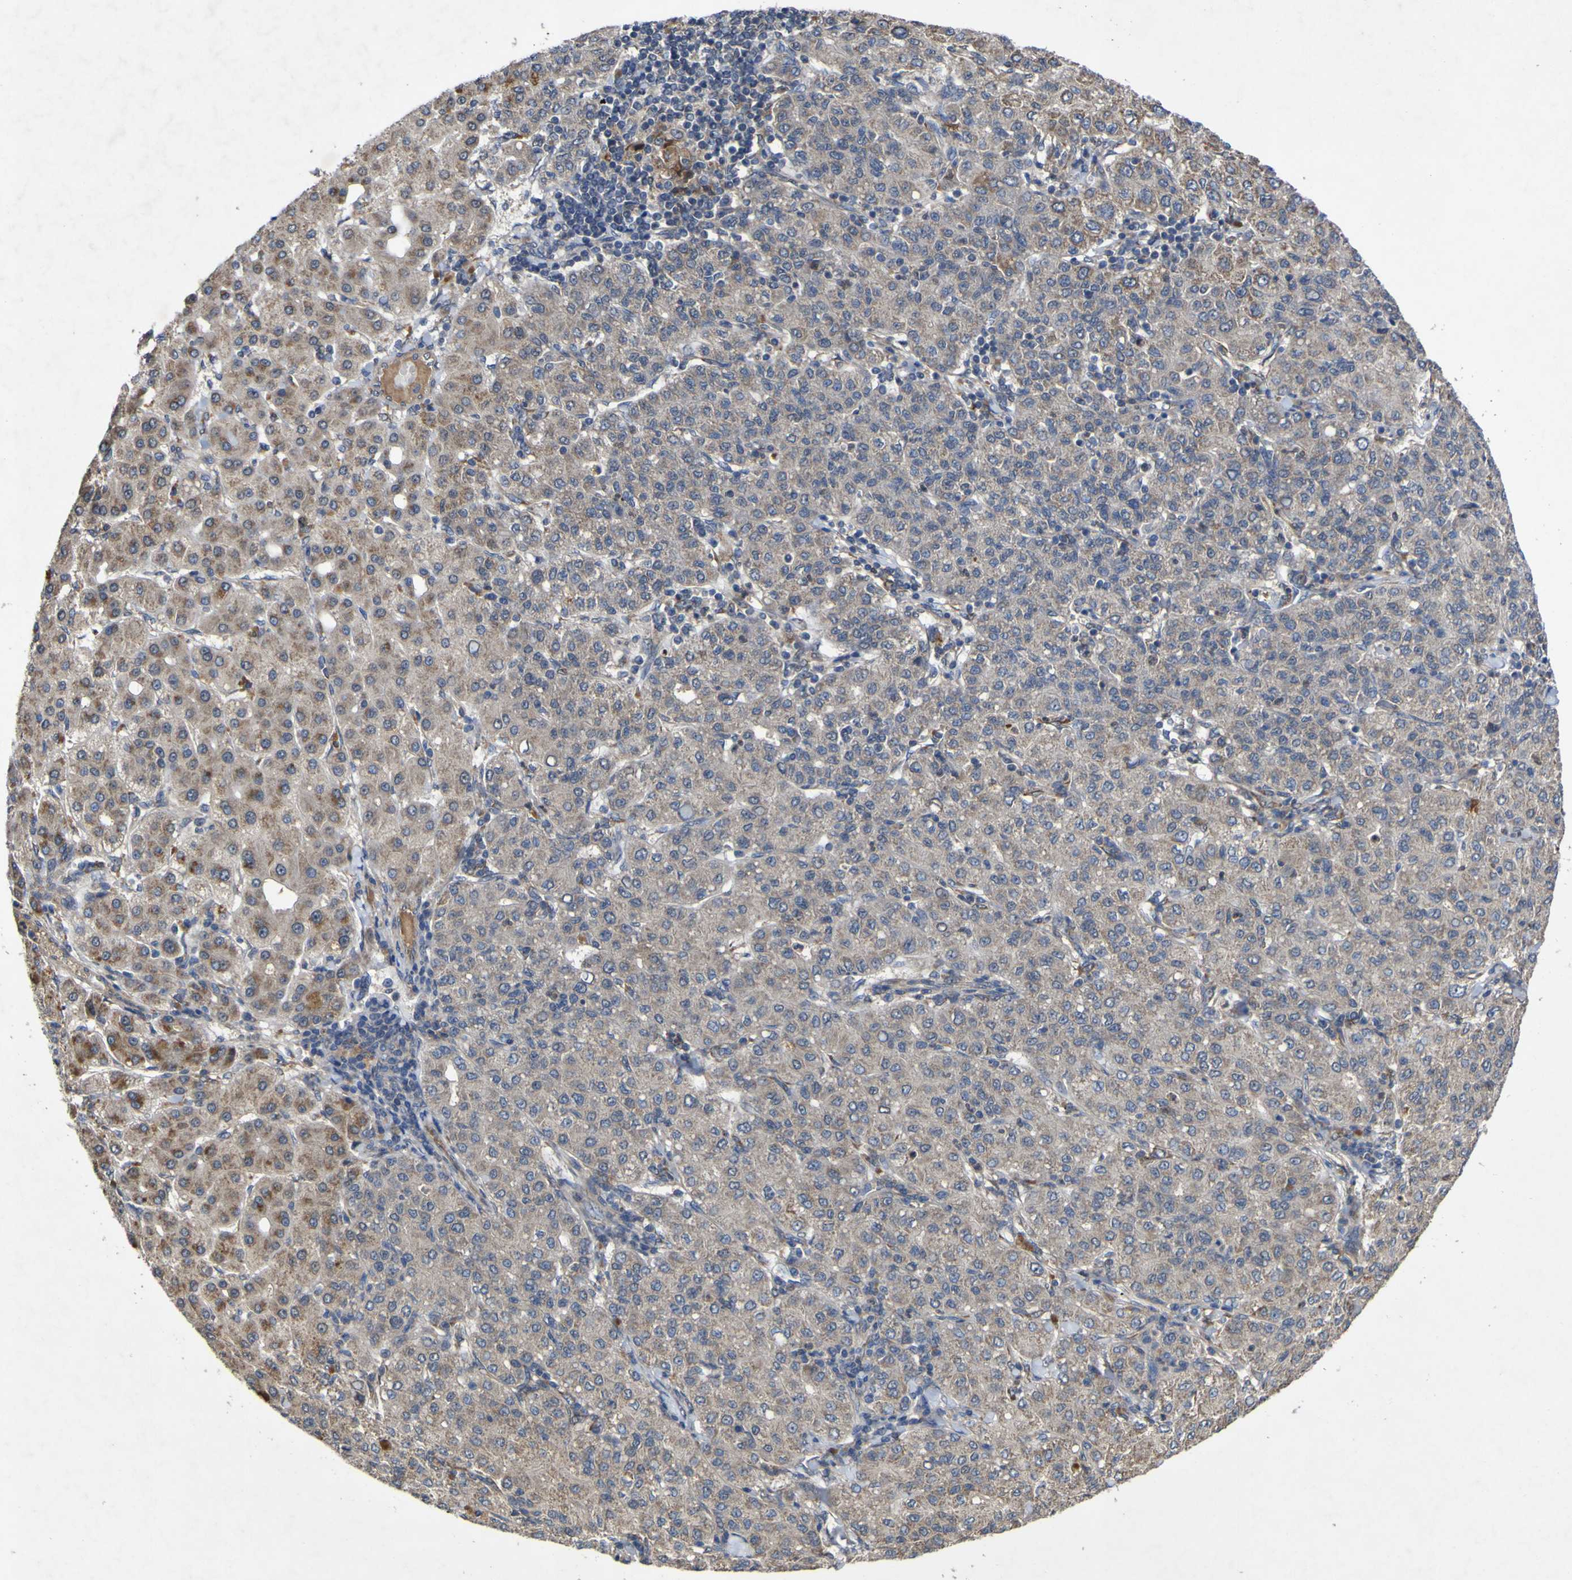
{"staining": {"intensity": "weak", "quantity": ">75%", "location": "cytoplasmic/membranous"}, "tissue": "liver cancer", "cell_type": "Tumor cells", "image_type": "cancer", "snomed": [{"axis": "morphology", "description": "Carcinoma, Hepatocellular, NOS"}, {"axis": "topography", "description": "Liver"}], "caption": "A high-resolution photomicrograph shows immunohistochemistry staining of hepatocellular carcinoma (liver), which demonstrates weak cytoplasmic/membranous positivity in about >75% of tumor cells. (Brightfield microscopy of DAB IHC at high magnification).", "gene": "IRAK2", "patient": {"sex": "male", "age": 65}}